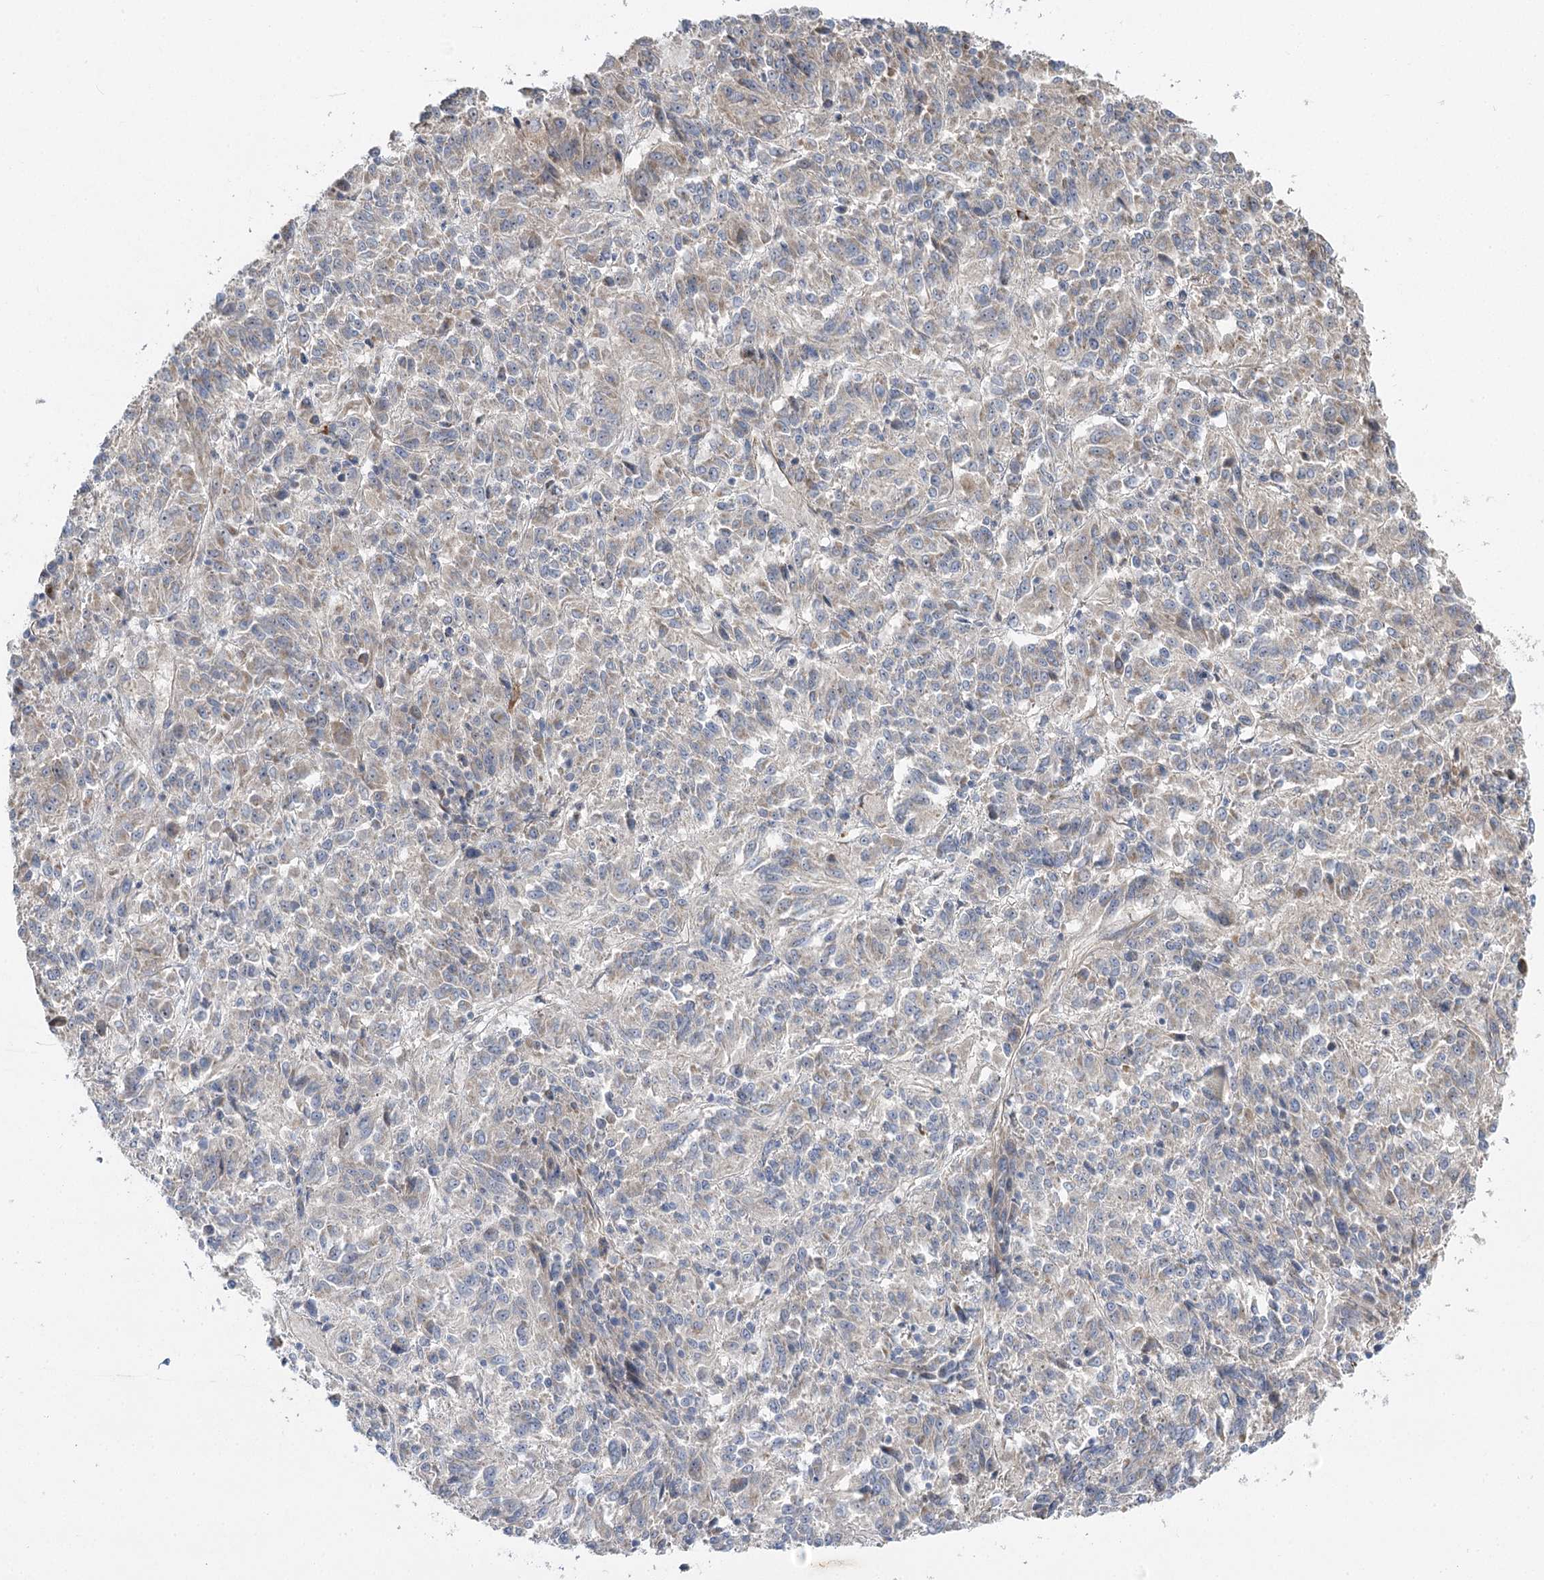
{"staining": {"intensity": "weak", "quantity": "<25%", "location": "cytoplasmic/membranous"}, "tissue": "melanoma", "cell_type": "Tumor cells", "image_type": "cancer", "snomed": [{"axis": "morphology", "description": "Malignant melanoma, Metastatic site"}, {"axis": "topography", "description": "Lung"}], "caption": "Human melanoma stained for a protein using IHC shows no expression in tumor cells.", "gene": "KIAA0825", "patient": {"sex": "male", "age": 64}}